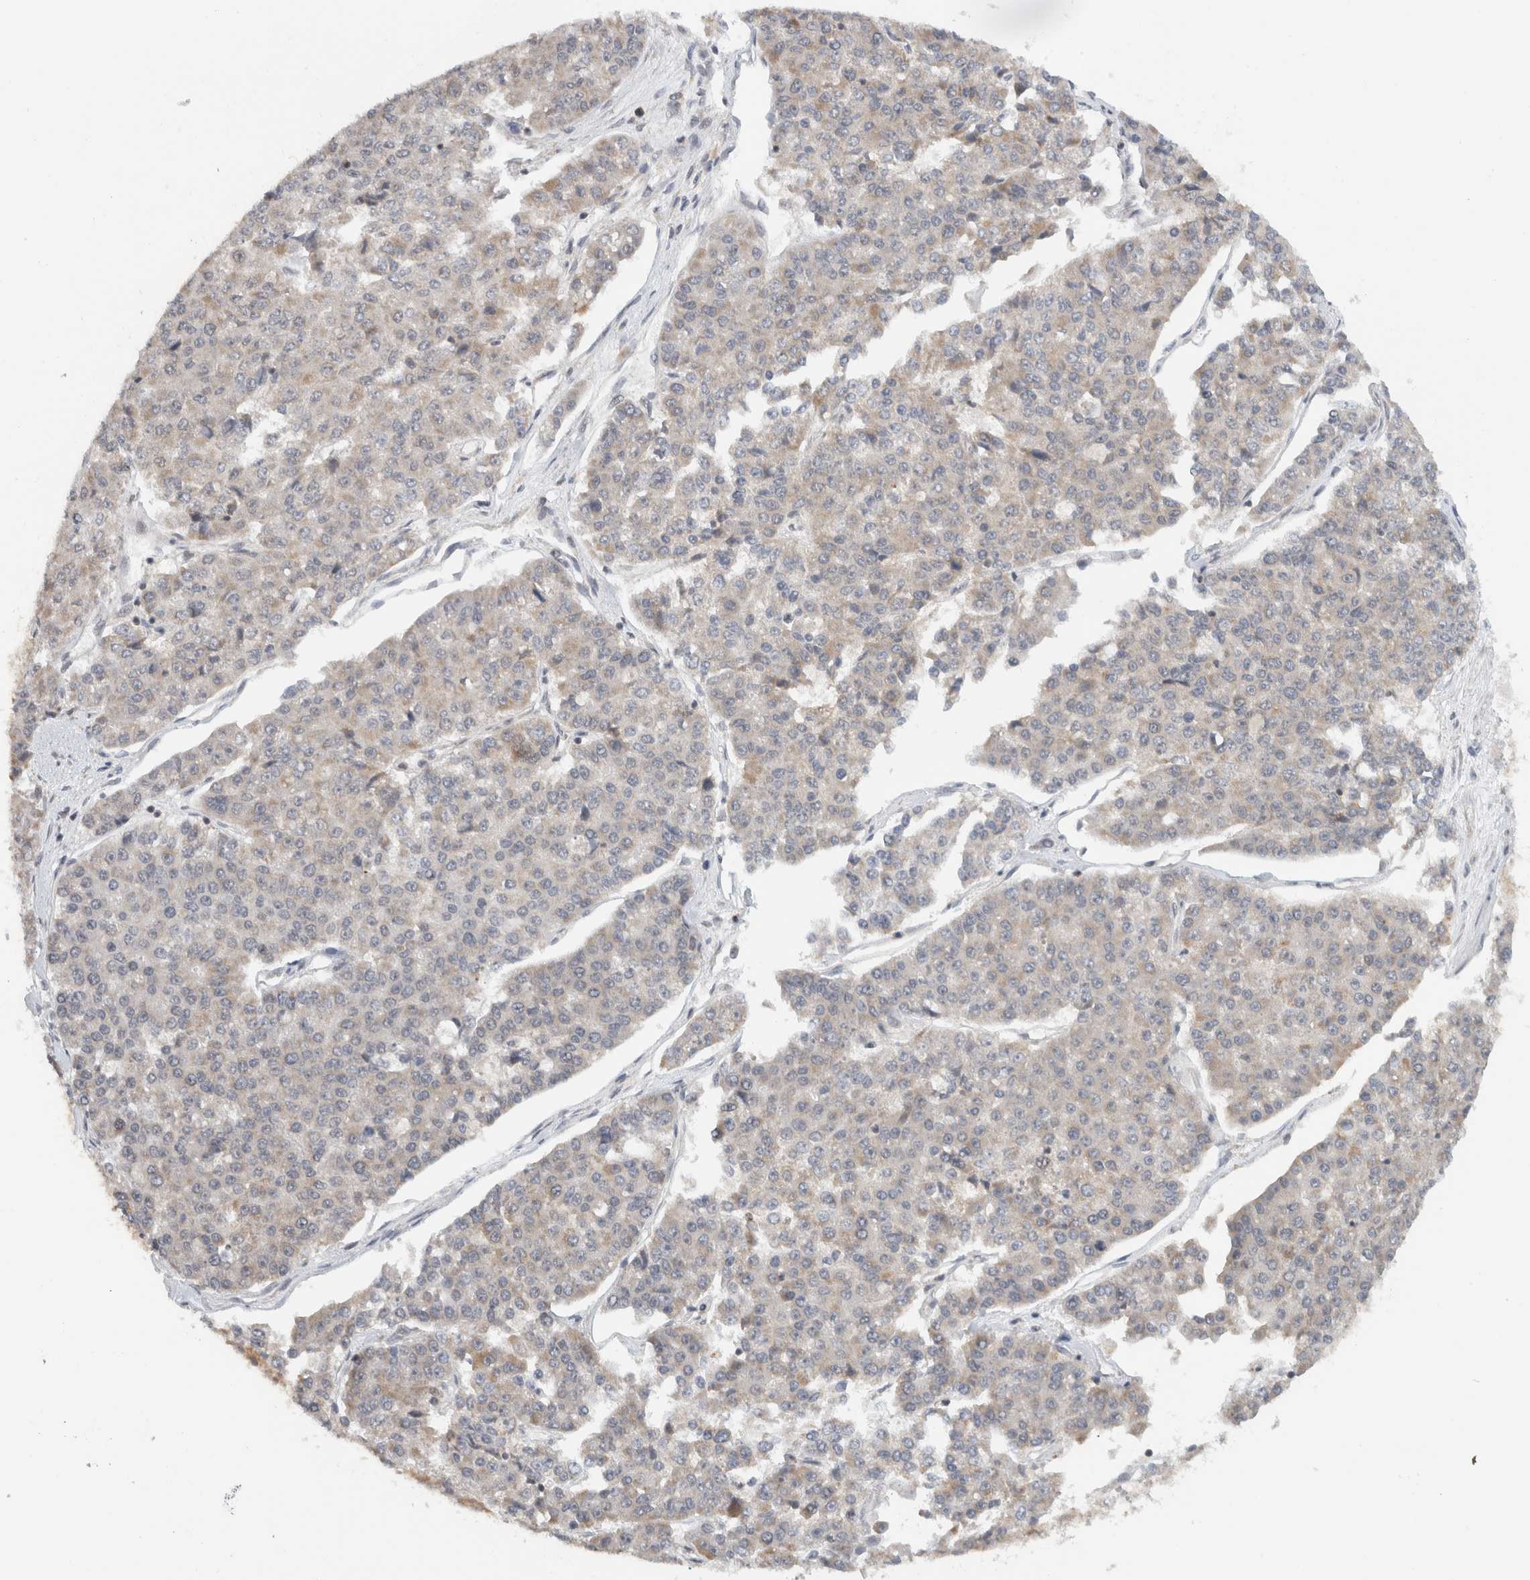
{"staining": {"intensity": "weak", "quantity": "<25%", "location": "cytoplasmic/membranous"}, "tissue": "pancreatic cancer", "cell_type": "Tumor cells", "image_type": "cancer", "snomed": [{"axis": "morphology", "description": "Adenocarcinoma, NOS"}, {"axis": "topography", "description": "Pancreas"}], "caption": "Tumor cells show no significant protein positivity in pancreatic cancer. (Immunohistochemistry (ihc), brightfield microscopy, high magnification).", "gene": "CMC2", "patient": {"sex": "male", "age": 50}}